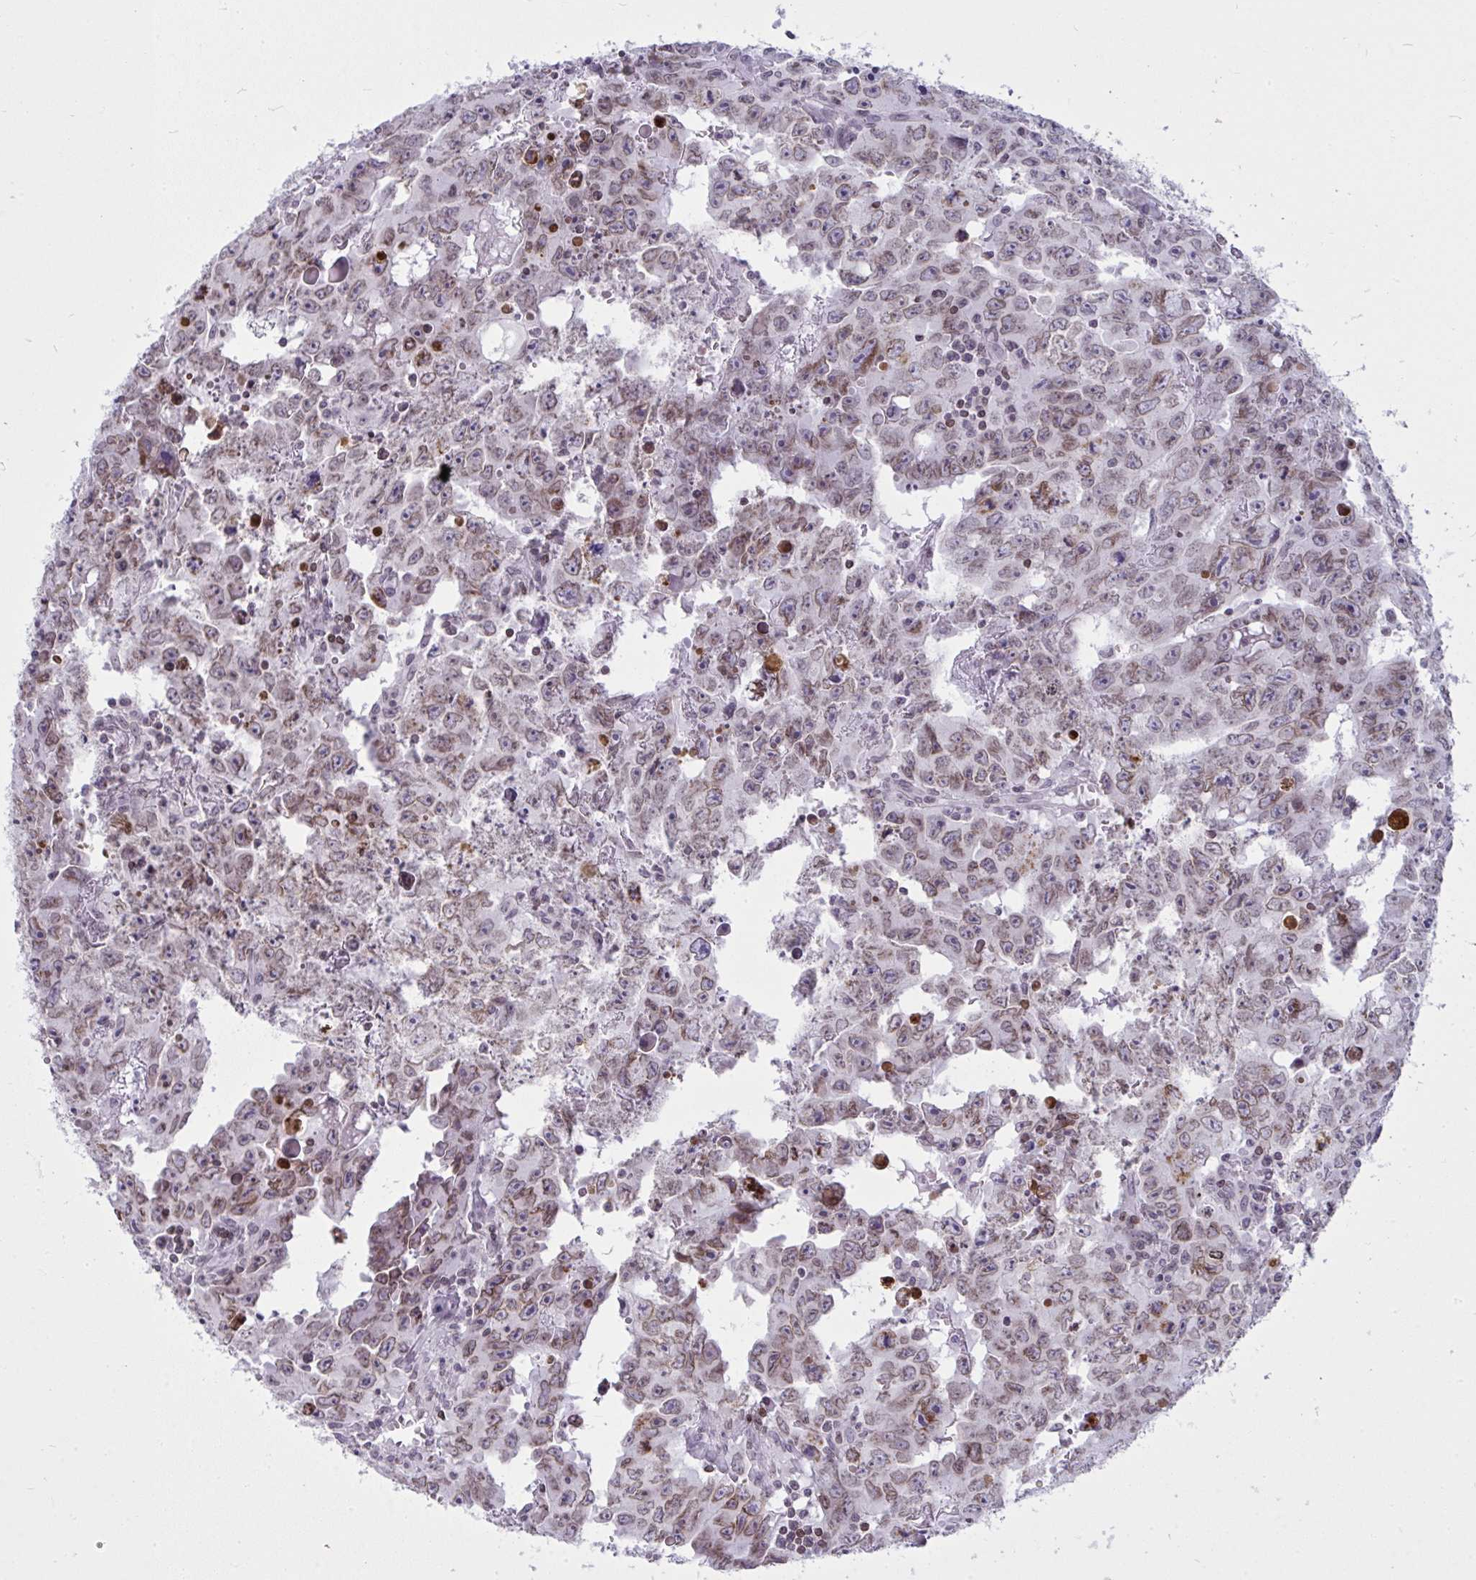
{"staining": {"intensity": "weak", "quantity": "25%-75%", "location": "cytoplasmic/membranous,nuclear"}, "tissue": "testis cancer", "cell_type": "Tumor cells", "image_type": "cancer", "snomed": [{"axis": "morphology", "description": "Carcinoma, Embryonal, NOS"}, {"axis": "topography", "description": "Testis"}], "caption": "DAB (3,3'-diaminobenzidine) immunohistochemical staining of human embryonal carcinoma (testis) shows weak cytoplasmic/membranous and nuclear protein expression in about 25%-75% of tumor cells. (brown staining indicates protein expression, while blue staining denotes nuclei).", "gene": "LMNB2", "patient": {"sex": "male", "age": 22}}